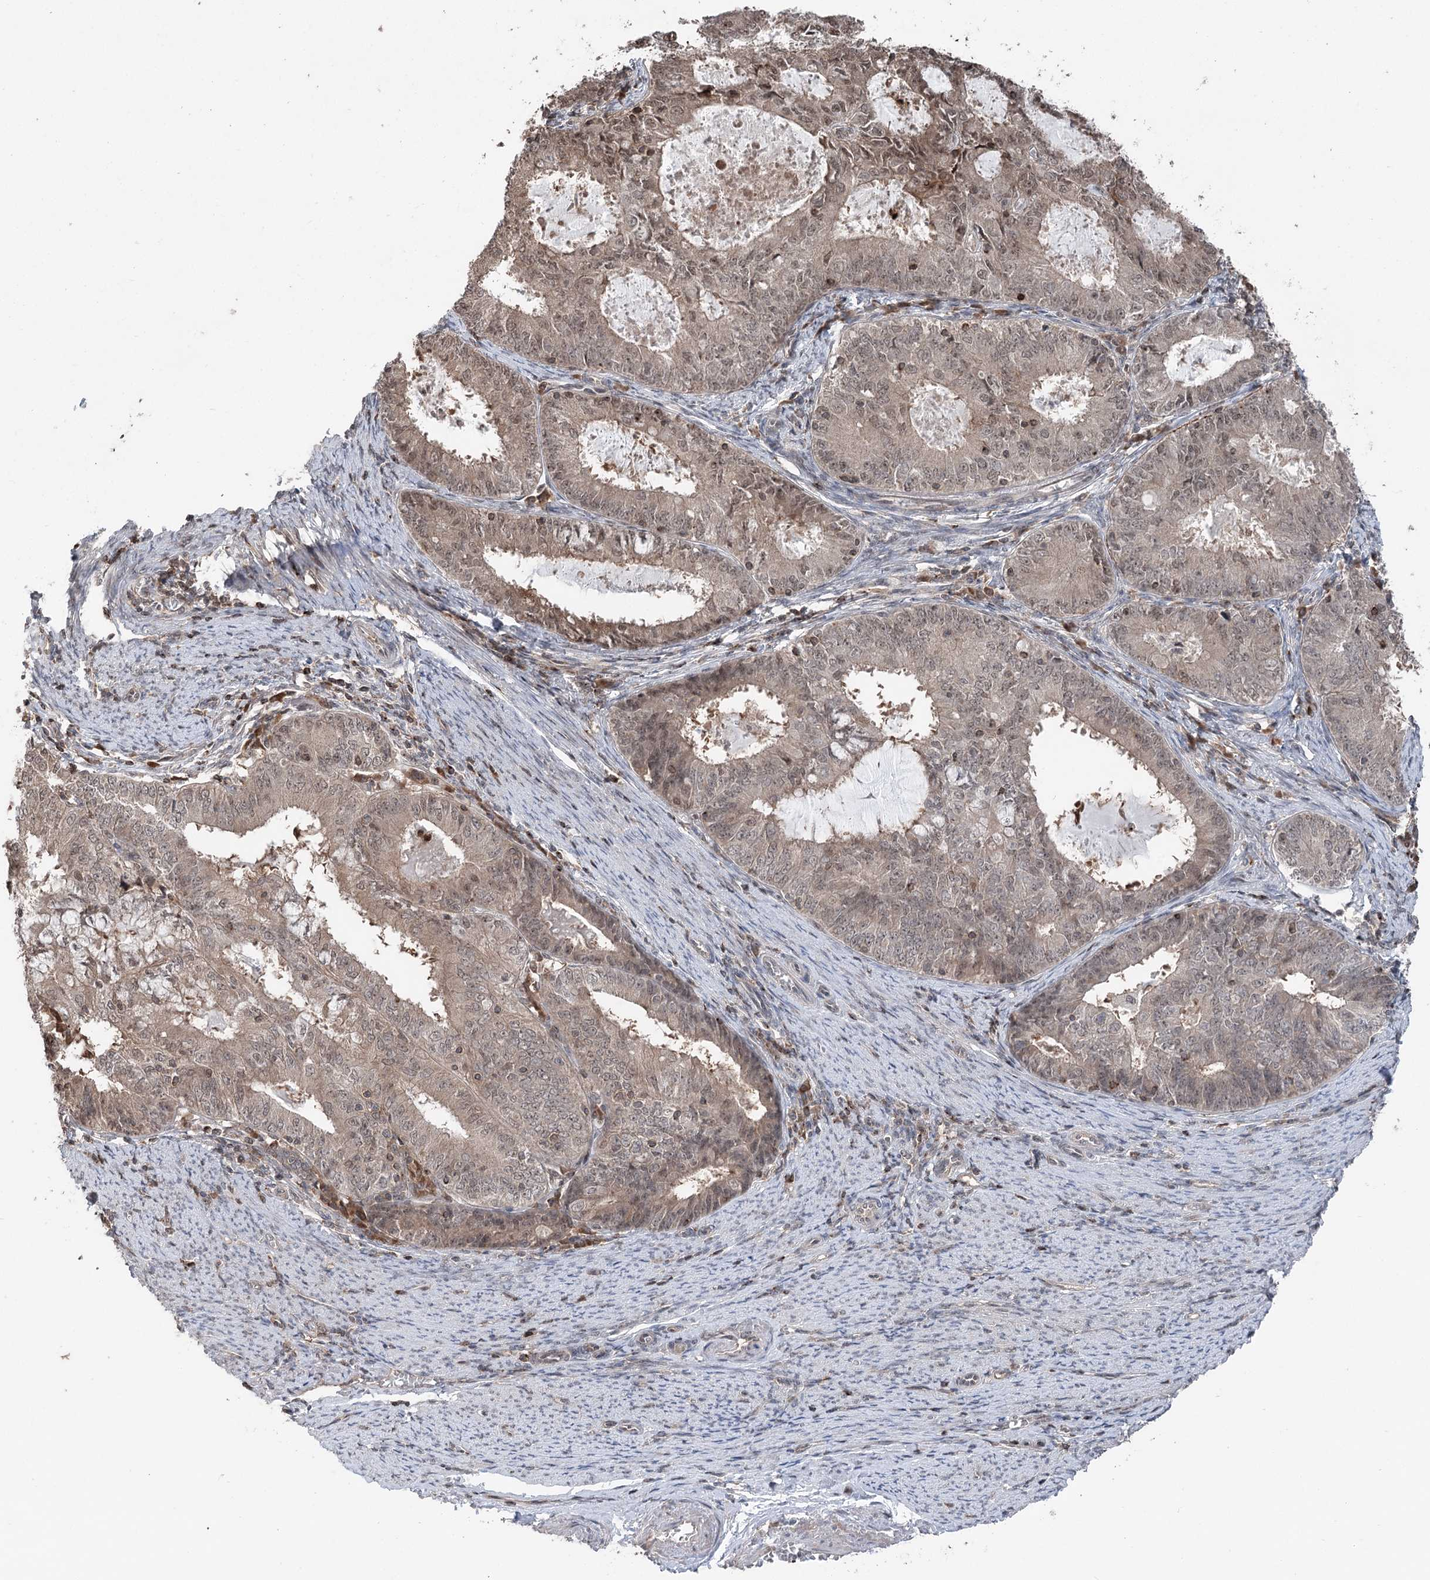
{"staining": {"intensity": "moderate", "quantity": ">75%", "location": "cytoplasmic/membranous,nuclear"}, "tissue": "endometrial cancer", "cell_type": "Tumor cells", "image_type": "cancer", "snomed": [{"axis": "morphology", "description": "Adenocarcinoma, NOS"}, {"axis": "topography", "description": "Endometrium"}], "caption": "Human endometrial cancer stained for a protein (brown) displays moderate cytoplasmic/membranous and nuclear positive staining in approximately >75% of tumor cells.", "gene": "CCSER2", "patient": {"sex": "female", "age": 57}}